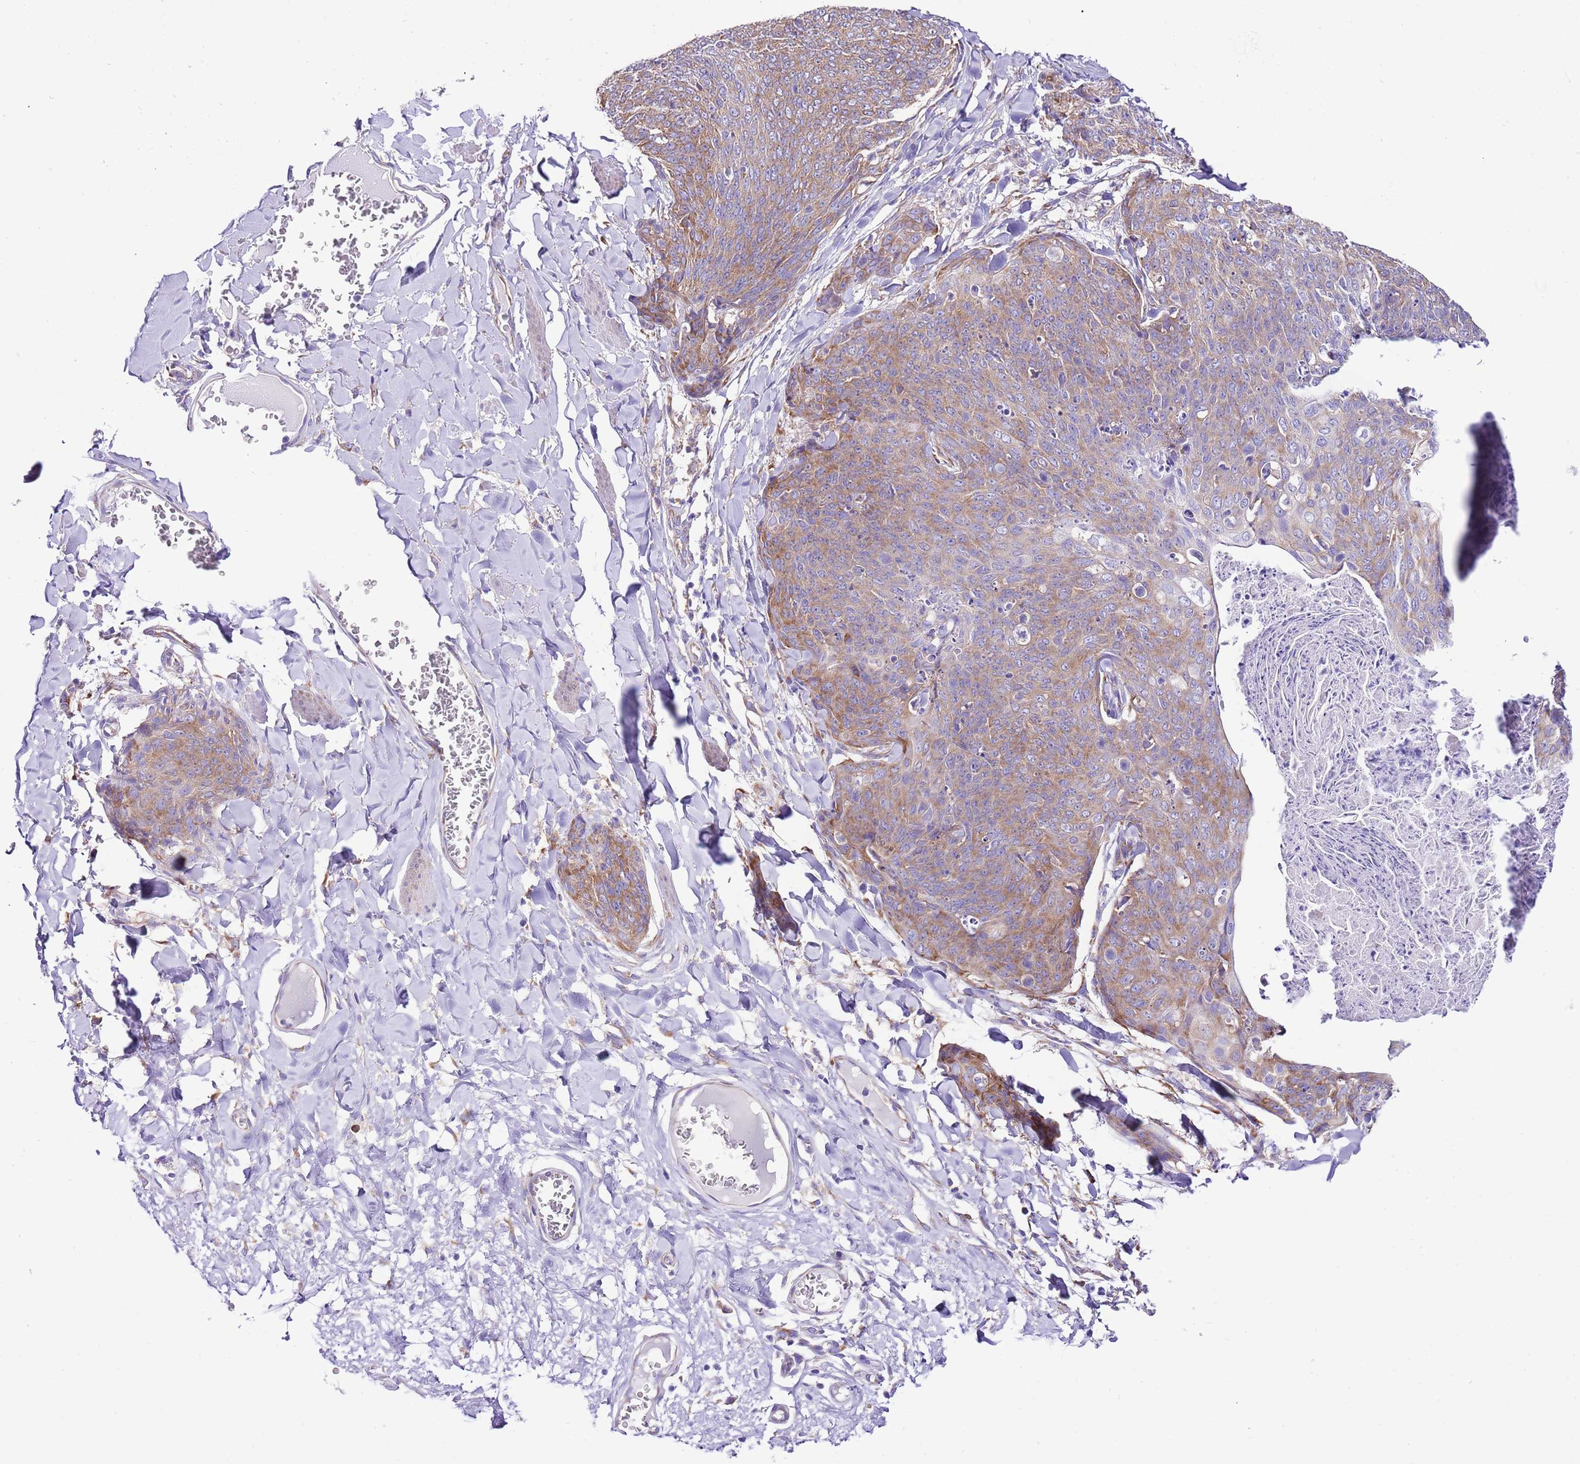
{"staining": {"intensity": "moderate", "quantity": ">75%", "location": "cytoplasmic/membranous"}, "tissue": "skin cancer", "cell_type": "Tumor cells", "image_type": "cancer", "snomed": [{"axis": "morphology", "description": "Squamous cell carcinoma, NOS"}, {"axis": "topography", "description": "Skin"}, {"axis": "topography", "description": "Vulva"}], "caption": "IHC micrograph of skin squamous cell carcinoma stained for a protein (brown), which displays medium levels of moderate cytoplasmic/membranous expression in about >75% of tumor cells.", "gene": "RPS10", "patient": {"sex": "female", "age": 85}}